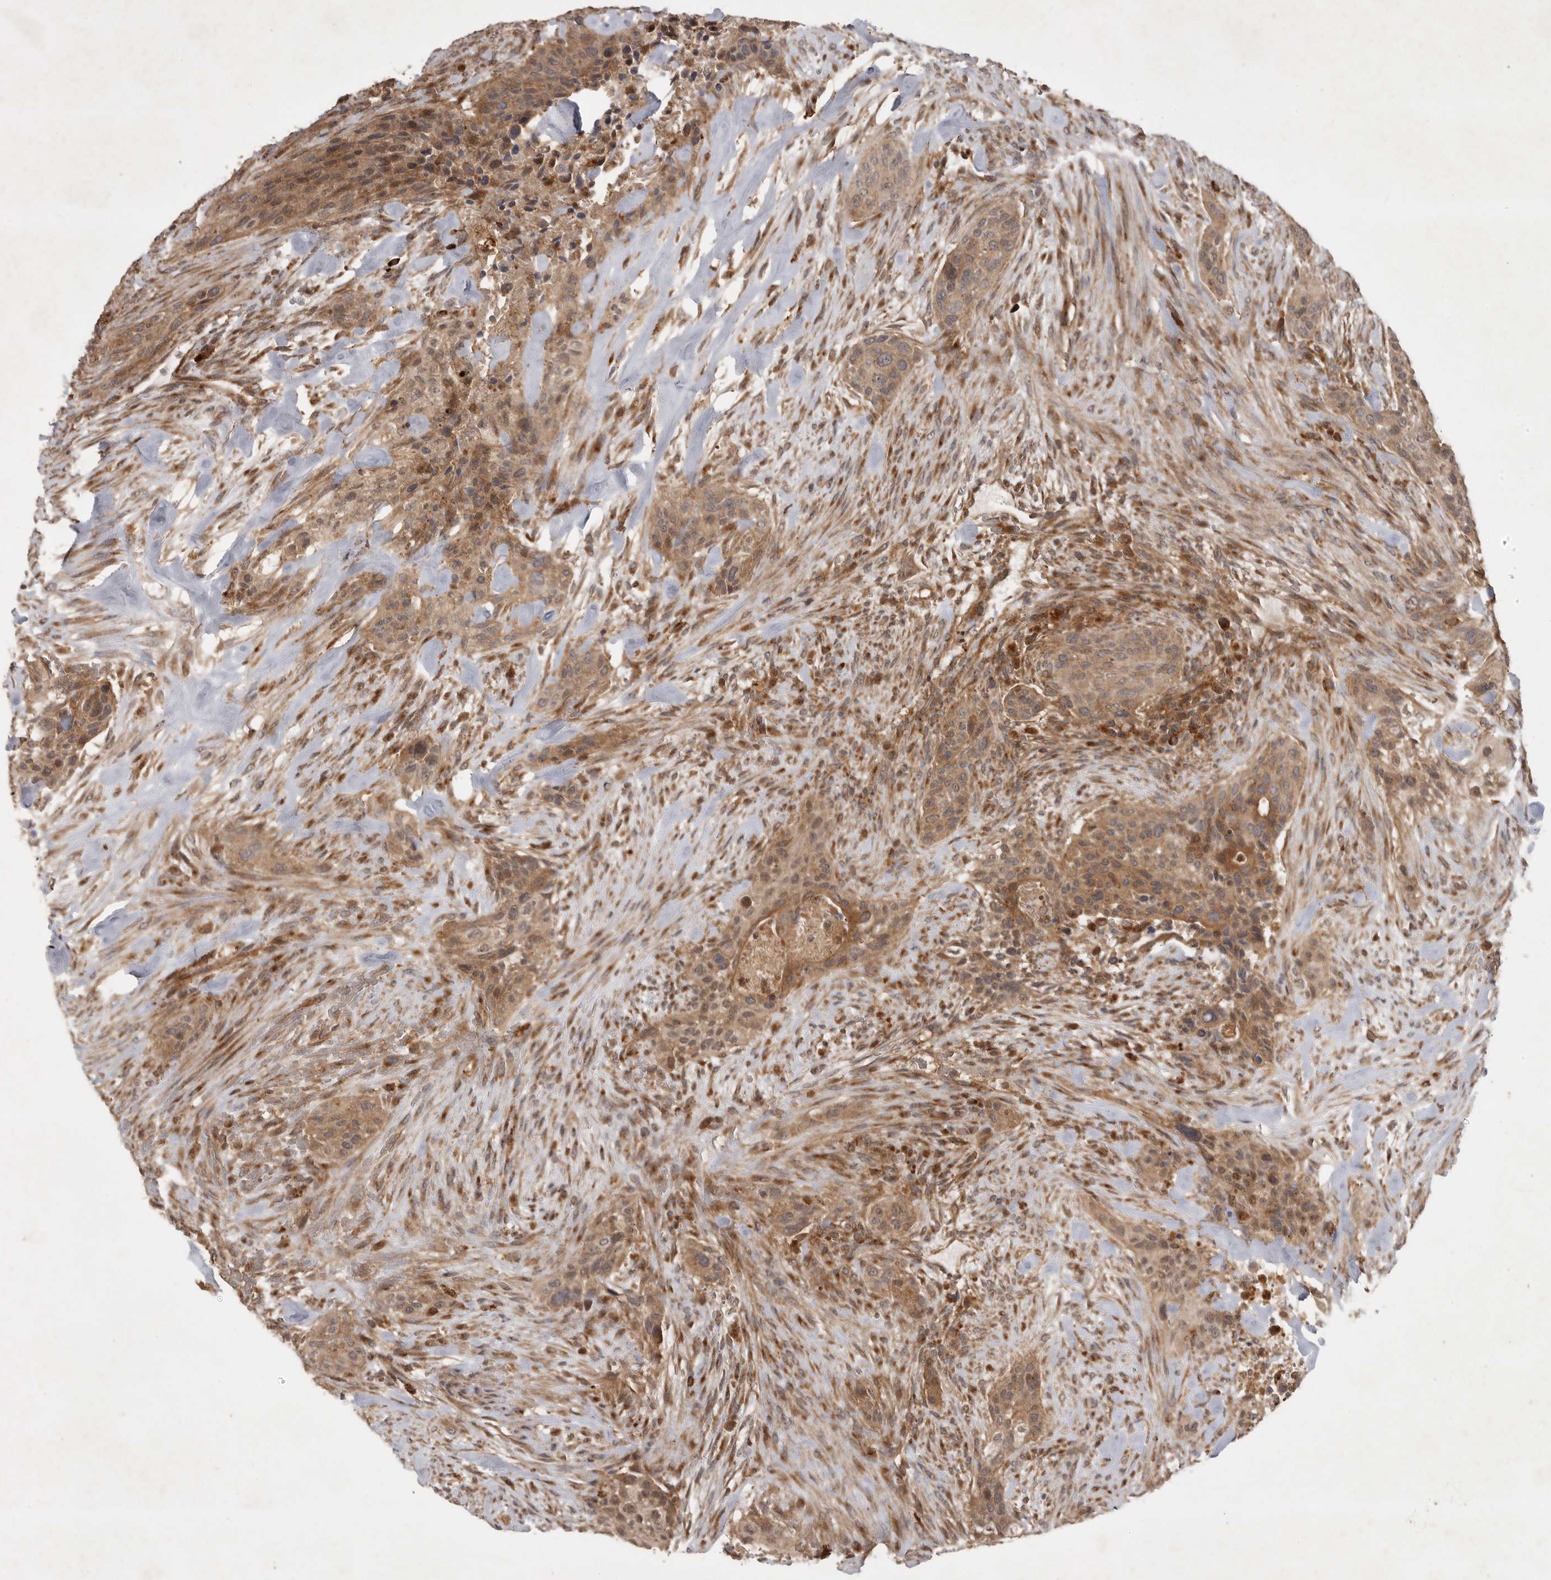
{"staining": {"intensity": "moderate", "quantity": ">75%", "location": "cytoplasmic/membranous"}, "tissue": "urothelial cancer", "cell_type": "Tumor cells", "image_type": "cancer", "snomed": [{"axis": "morphology", "description": "Urothelial carcinoma, High grade"}, {"axis": "topography", "description": "Urinary bladder"}], "caption": "Protein expression analysis of human urothelial cancer reveals moderate cytoplasmic/membranous positivity in about >75% of tumor cells.", "gene": "ZNF232", "patient": {"sex": "male", "age": 35}}